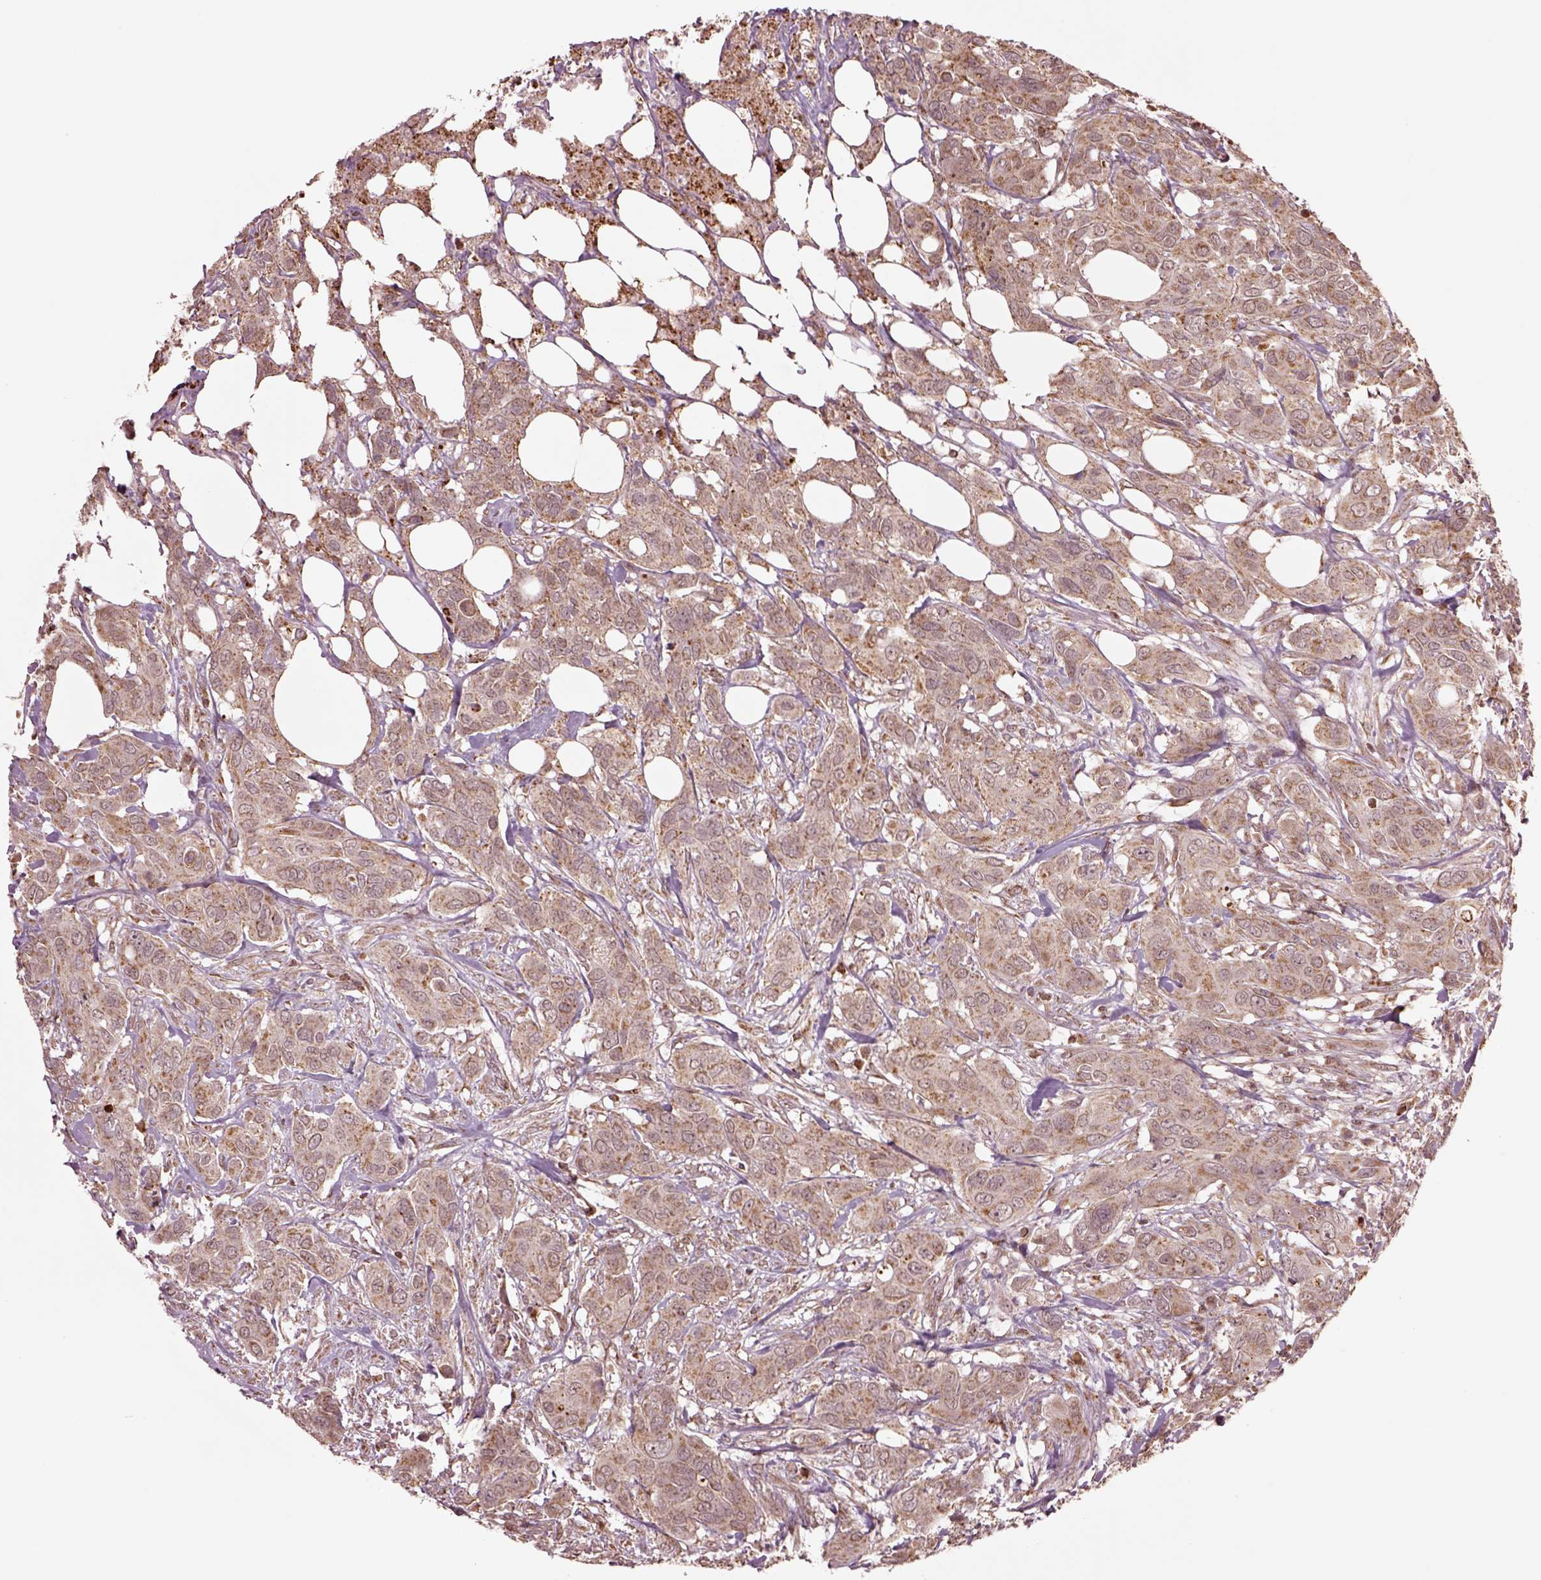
{"staining": {"intensity": "weak", "quantity": ">75%", "location": "cytoplasmic/membranous"}, "tissue": "urothelial cancer", "cell_type": "Tumor cells", "image_type": "cancer", "snomed": [{"axis": "morphology", "description": "Urothelial carcinoma, NOS"}, {"axis": "morphology", "description": "Urothelial carcinoma, High grade"}, {"axis": "topography", "description": "Urinary bladder"}], "caption": "High-grade urothelial carcinoma was stained to show a protein in brown. There is low levels of weak cytoplasmic/membranous staining in about >75% of tumor cells. (brown staining indicates protein expression, while blue staining denotes nuclei).", "gene": "SEL1L3", "patient": {"sex": "male", "age": 63}}